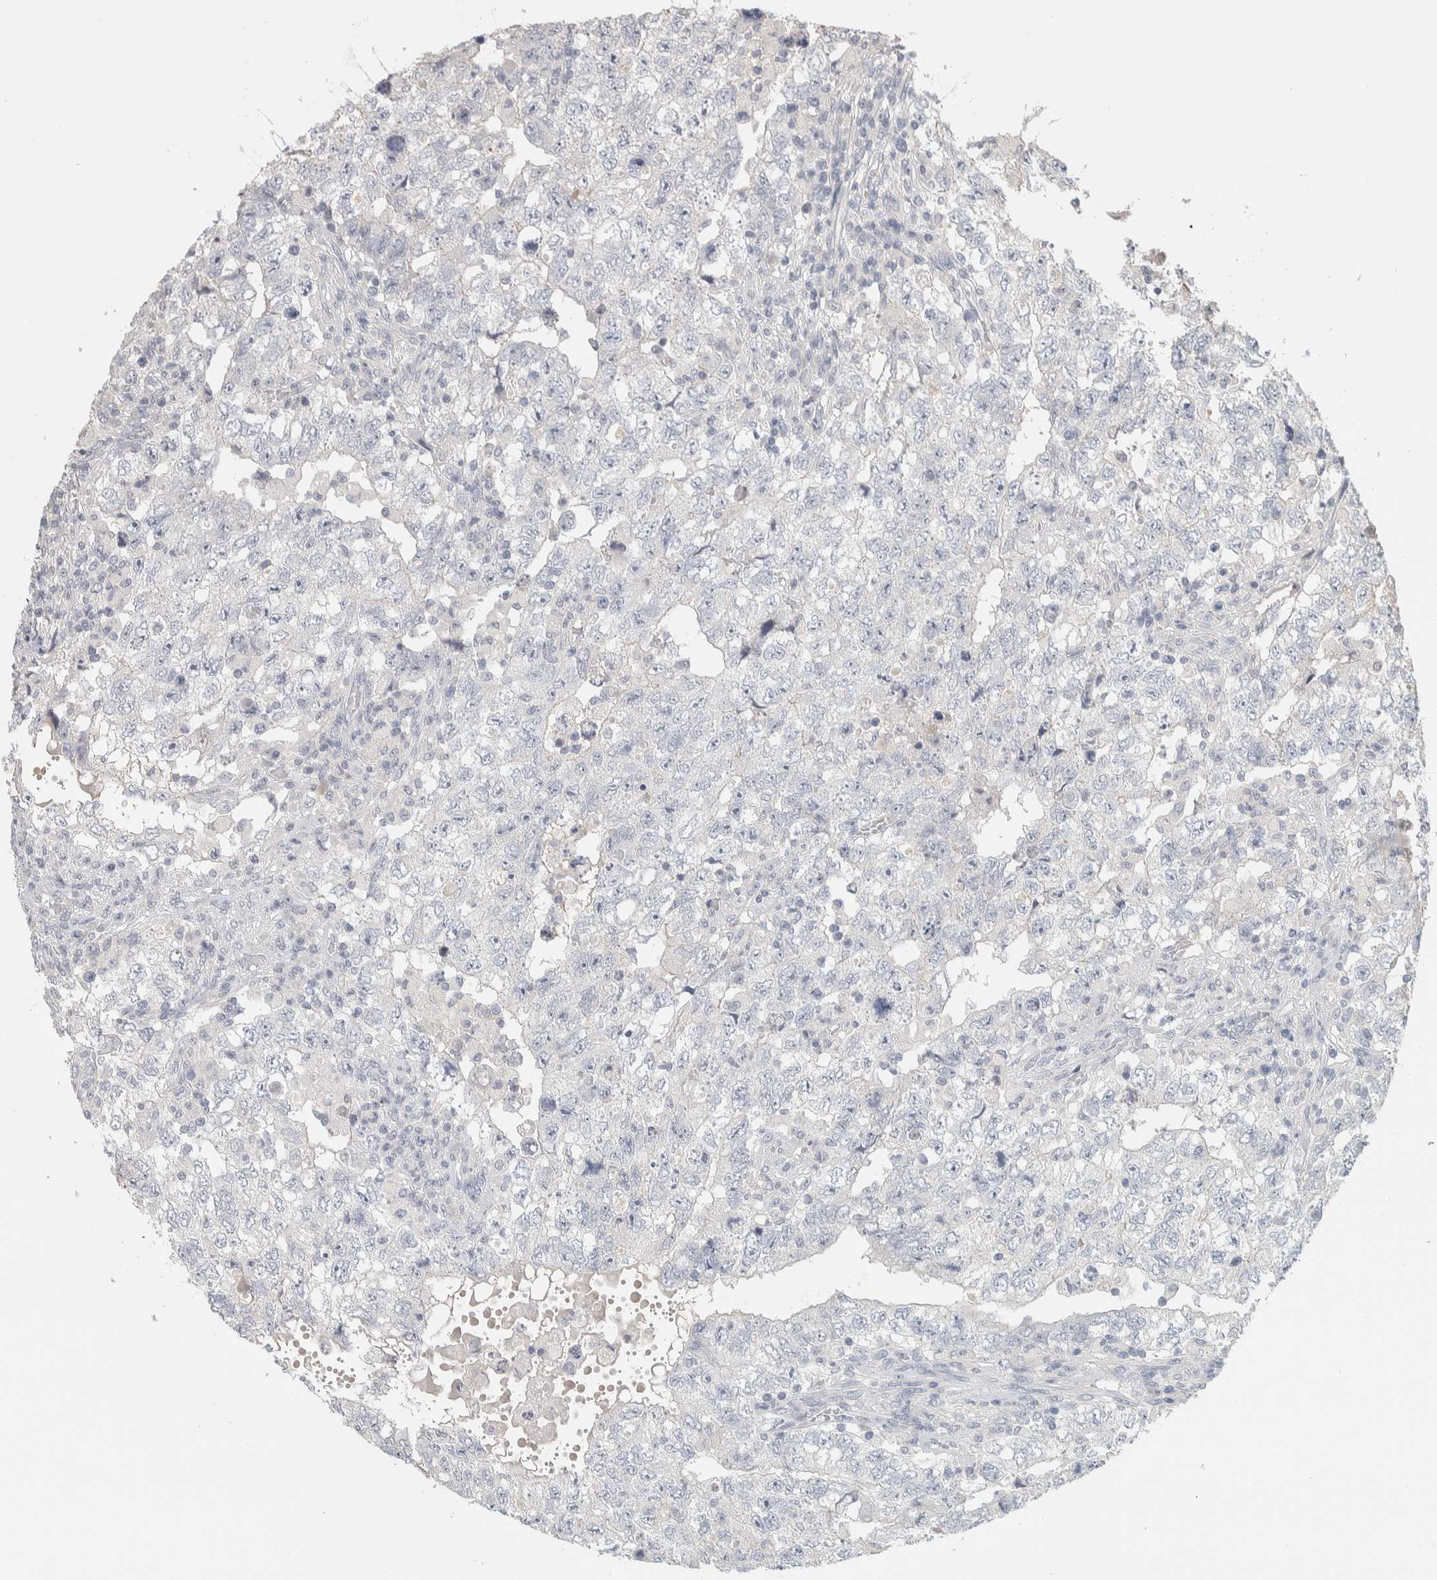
{"staining": {"intensity": "negative", "quantity": "none", "location": "none"}, "tissue": "testis cancer", "cell_type": "Tumor cells", "image_type": "cancer", "snomed": [{"axis": "morphology", "description": "Carcinoma, Embryonal, NOS"}, {"axis": "topography", "description": "Testis"}], "caption": "The photomicrograph displays no significant expression in tumor cells of testis cancer.", "gene": "DCXR", "patient": {"sex": "male", "age": 36}}